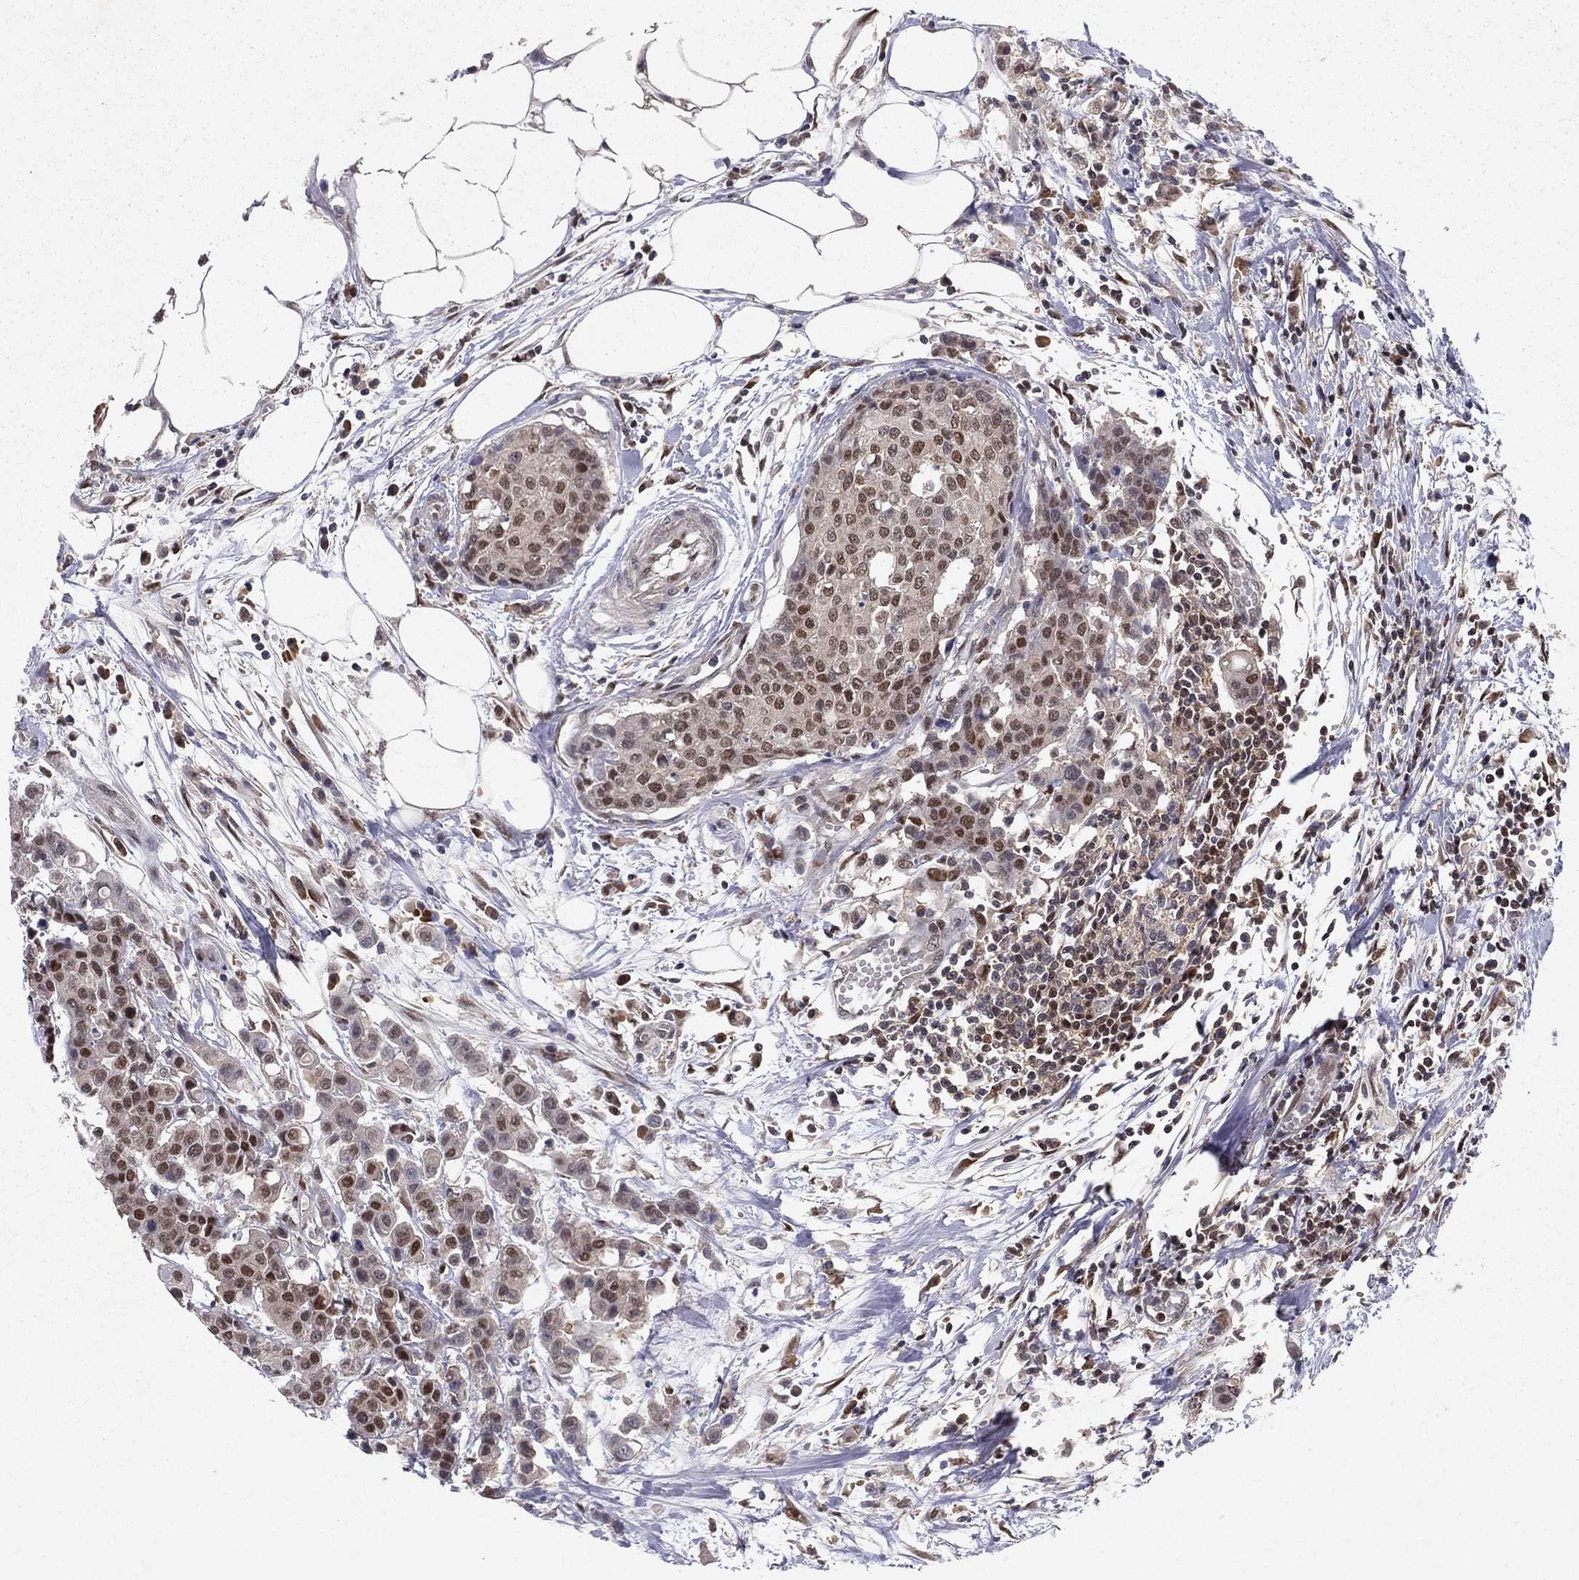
{"staining": {"intensity": "moderate", "quantity": "25%-75%", "location": "nuclear"}, "tissue": "carcinoid", "cell_type": "Tumor cells", "image_type": "cancer", "snomed": [{"axis": "morphology", "description": "Carcinoid, malignant, NOS"}, {"axis": "topography", "description": "Colon"}], "caption": "Carcinoid stained with DAB IHC demonstrates medium levels of moderate nuclear expression in approximately 25%-75% of tumor cells.", "gene": "CRTC1", "patient": {"sex": "male", "age": 81}}